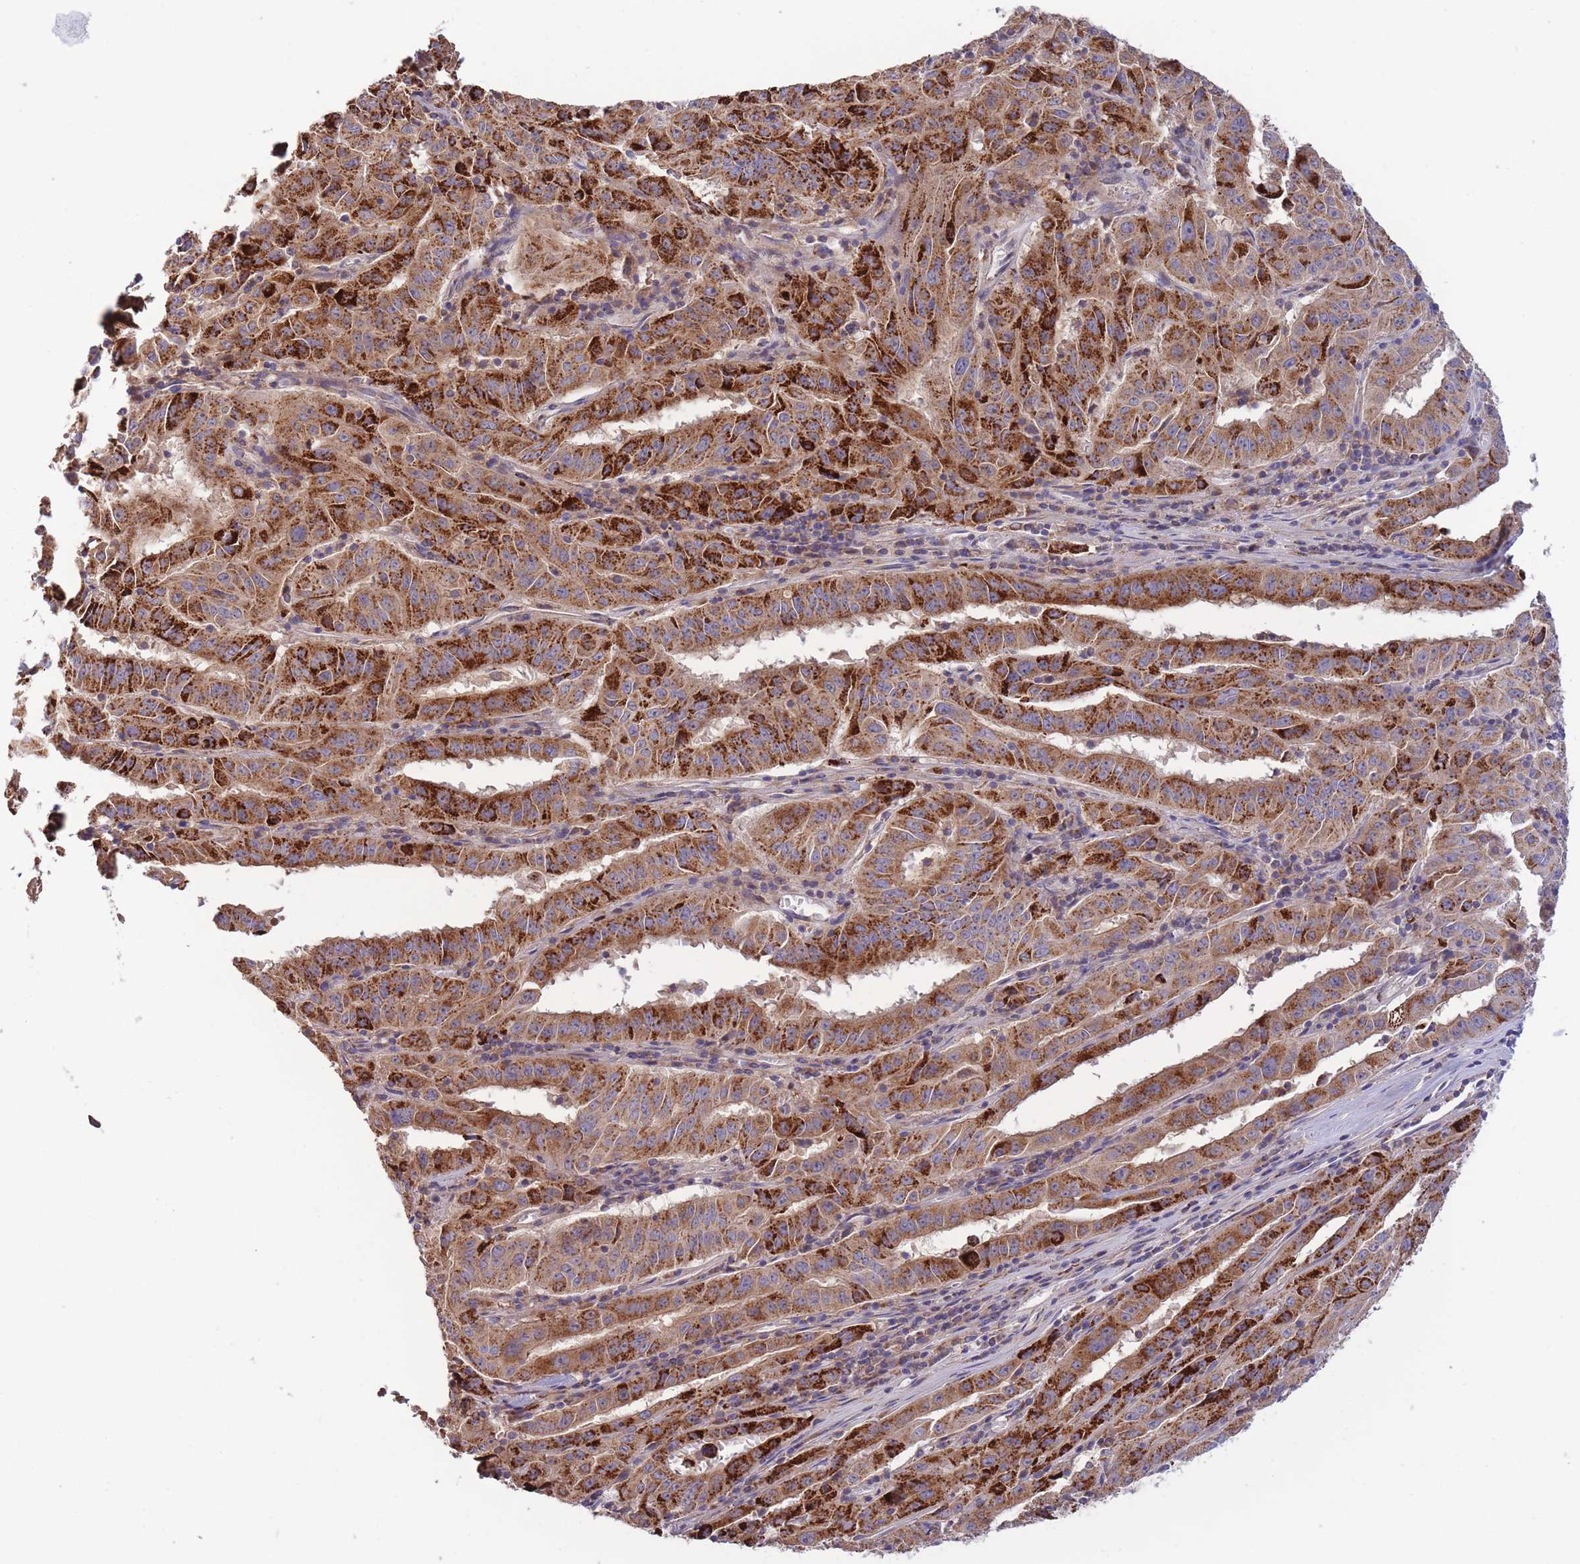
{"staining": {"intensity": "strong", "quantity": ">75%", "location": "cytoplasmic/membranous"}, "tissue": "pancreatic cancer", "cell_type": "Tumor cells", "image_type": "cancer", "snomed": [{"axis": "morphology", "description": "Adenocarcinoma, NOS"}, {"axis": "topography", "description": "Pancreas"}], "caption": "Approximately >75% of tumor cells in human pancreatic cancer demonstrate strong cytoplasmic/membranous protein staining as visualized by brown immunohistochemical staining.", "gene": "SLC25A42", "patient": {"sex": "male", "age": 63}}